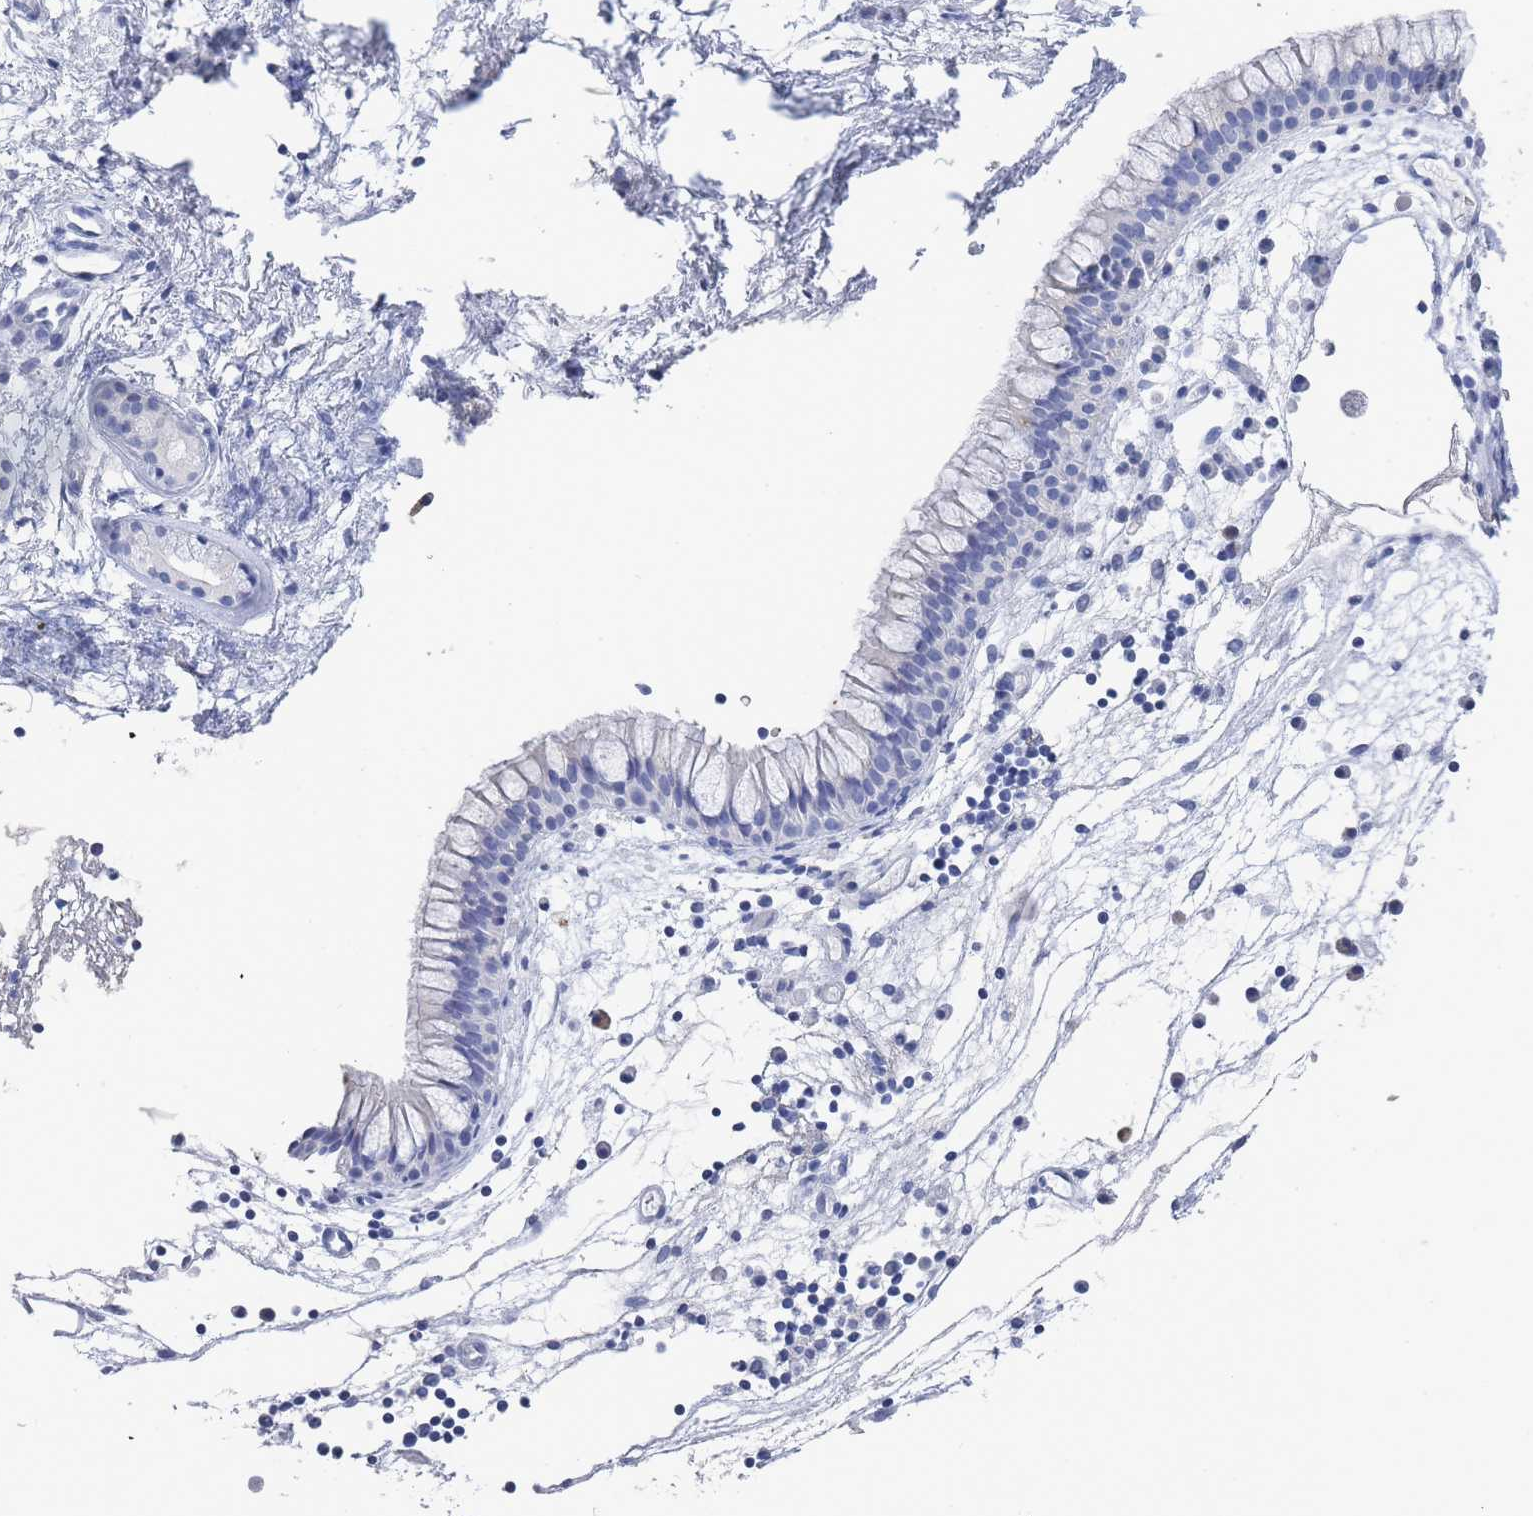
{"staining": {"intensity": "negative", "quantity": "none", "location": "none"}, "tissue": "nasopharynx", "cell_type": "Respiratory epithelial cells", "image_type": "normal", "snomed": [{"axis": "morphology", "description": "Normal tissue, NOS"}, {"axis": "topography", "description": "Nasopharynx"}], "caption": "IHC micrograph of benign nasopharynx: nasopharynx stained with DAB (3,3'-diaminobenzidine) demonstrates no significant protein staining in respiratory epithelial cells. (Brightfield microscopy of DAB (3,3'-diaminobenzidine) IHC at high magnification).", "gene": "ACAD11", "patient": {"sex": "male", "age": 82}}